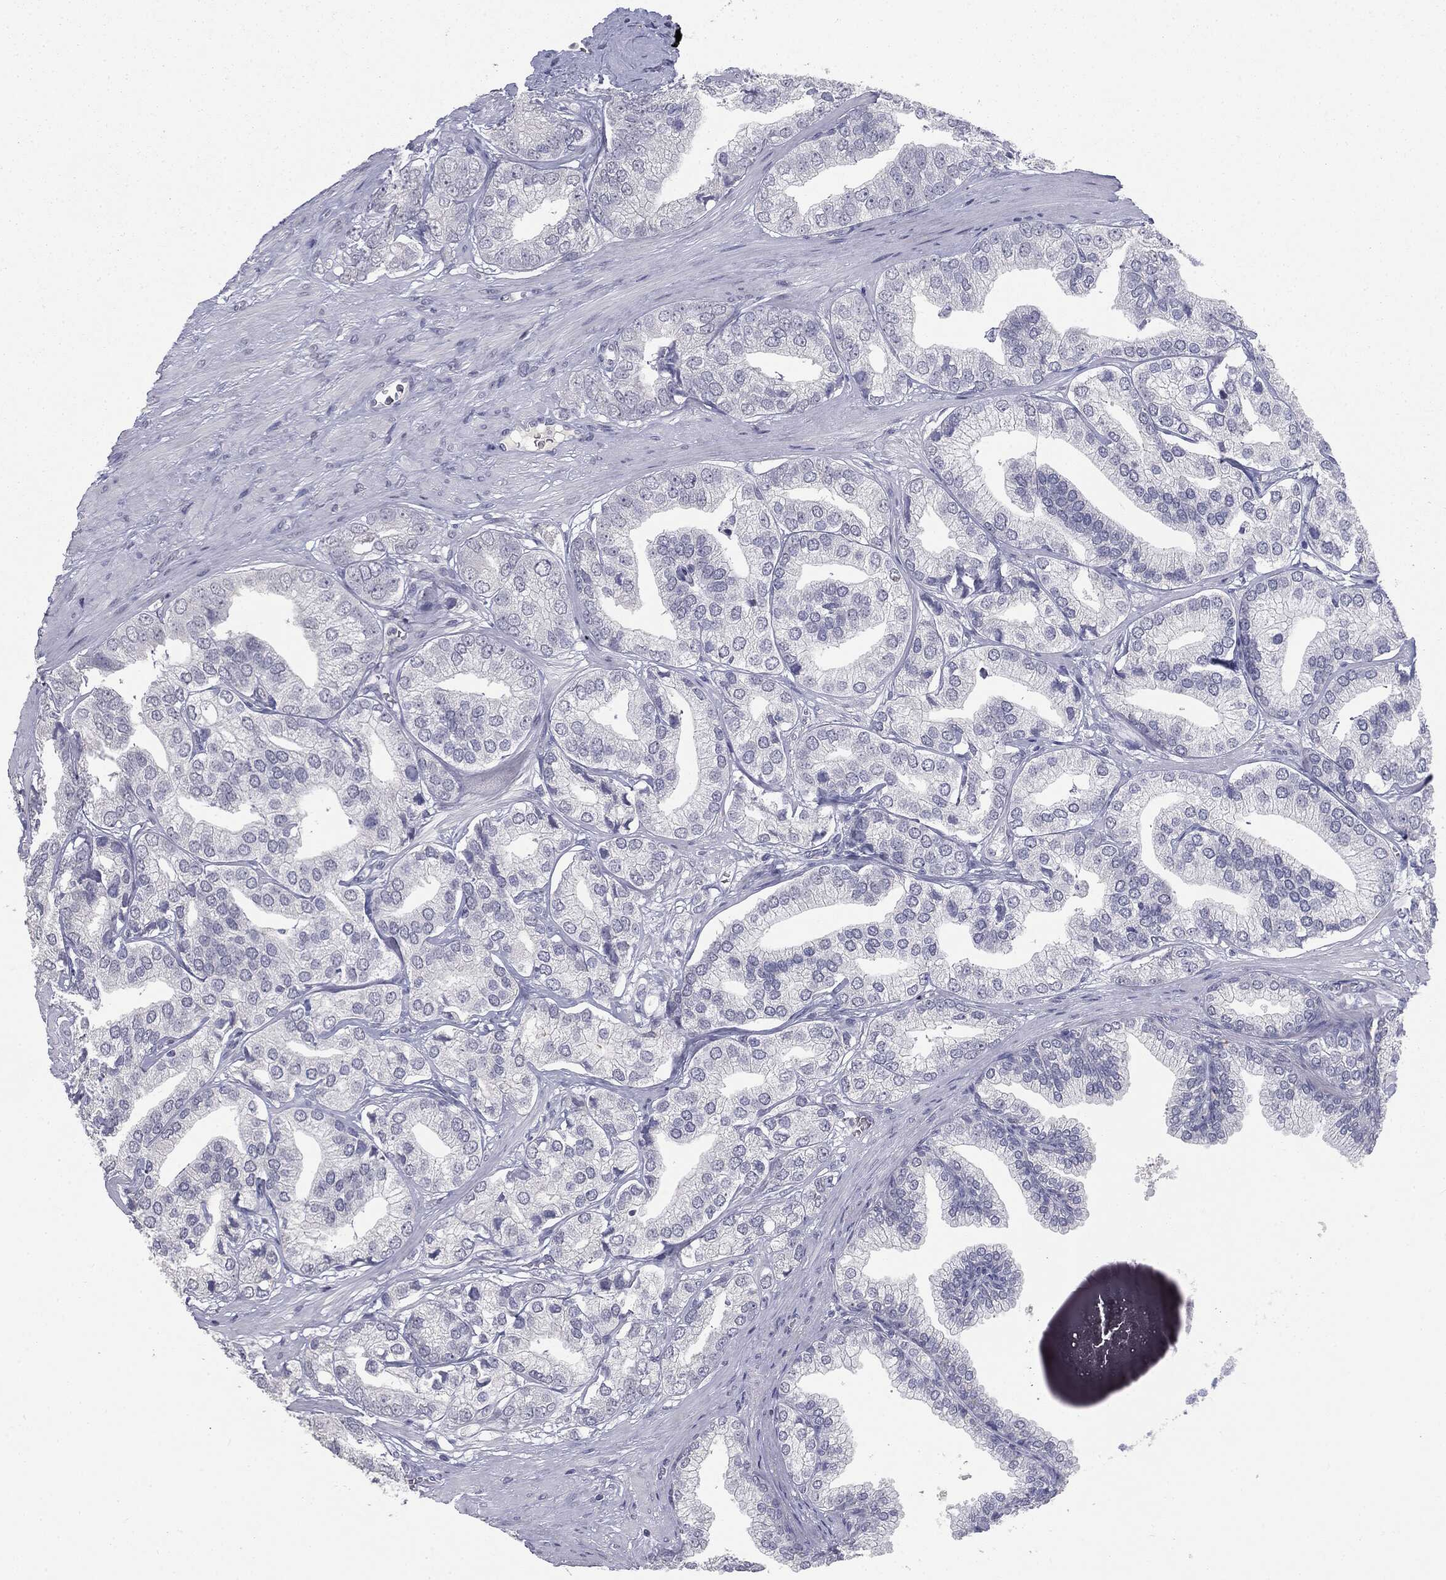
{"staining": {"intensity": "negative", "quantity": "none", "location": "none"}, "tissue": "prostate cancer", "cell_type": "Tumor cells", "image_type": "cancer", "snomed": [{"axis": "morphology", "description": "Adenocarcinoma, High grade"}, {"axis": "topography", "description": "Prostate"}], "caption": "The photomicrograph displays no staining of tumor cells in prostate cancer (high-grade adenocarcinoma).", "gene": "MUC1", "patient": {"sex": "male", "age": 58}}